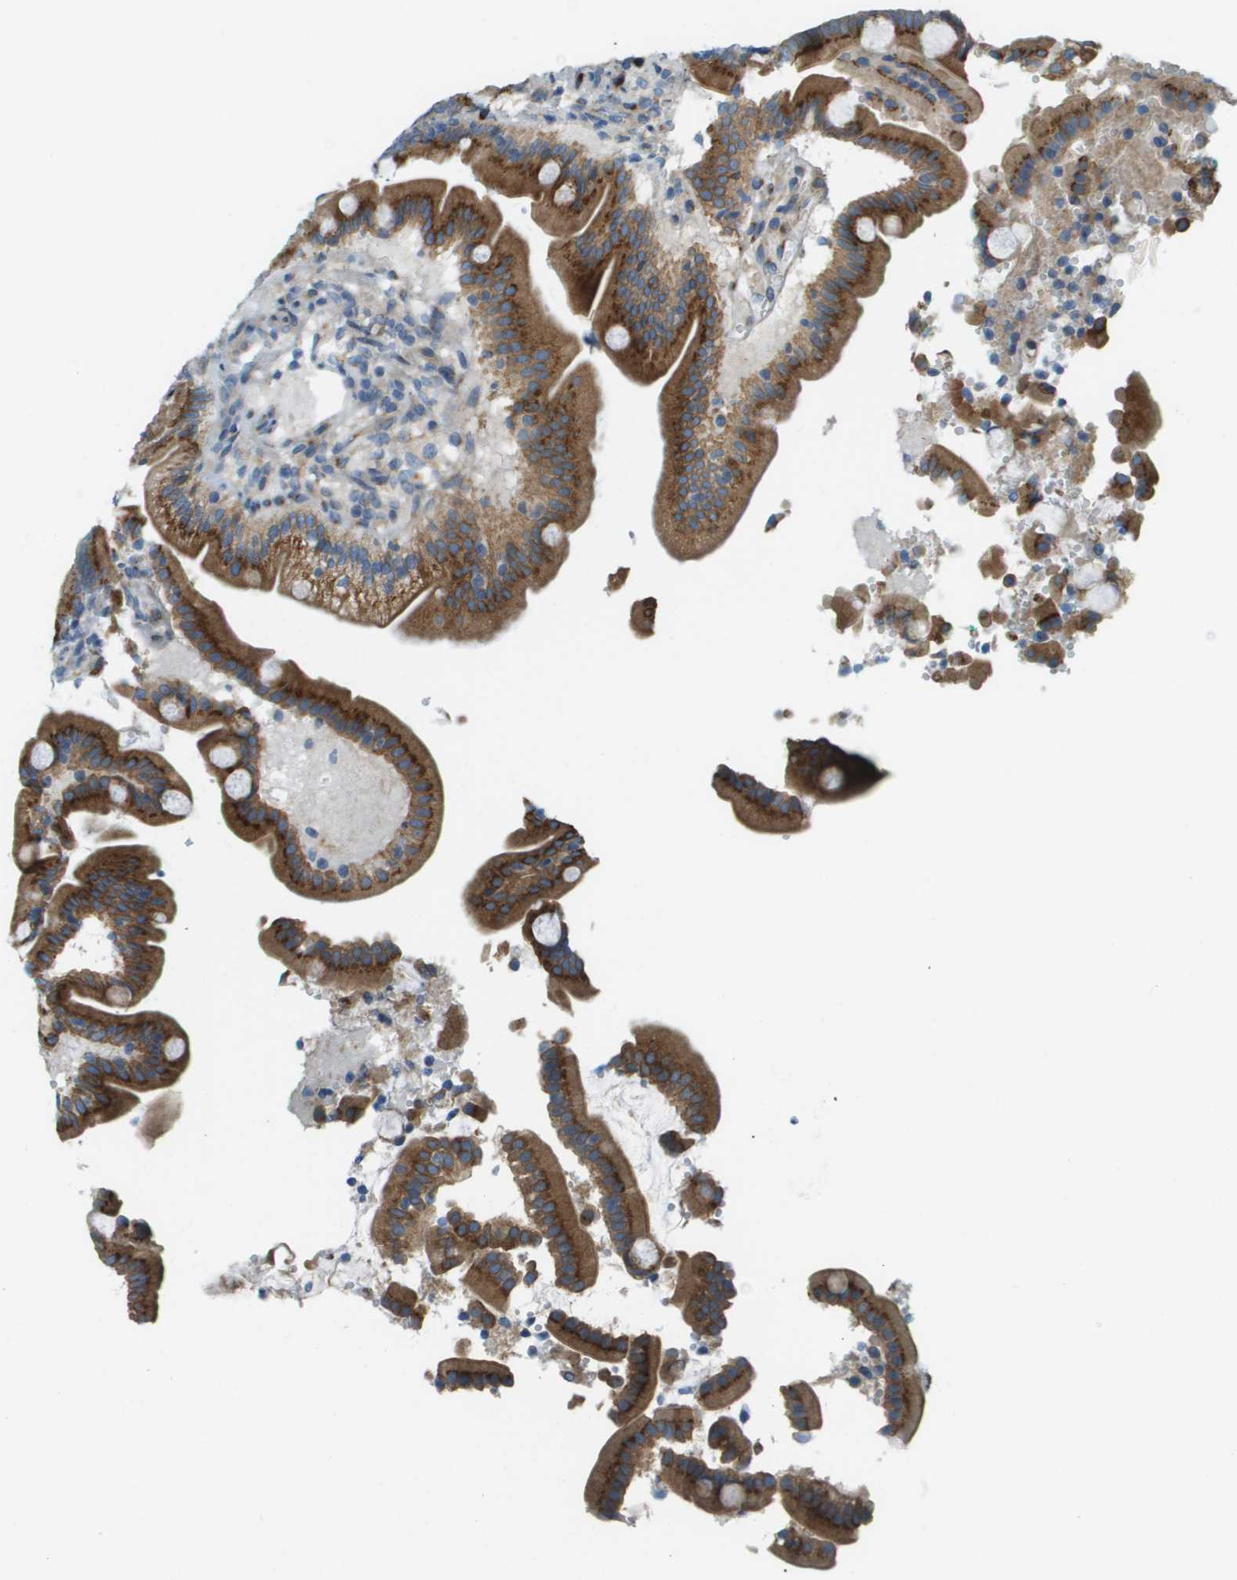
{"staining": {"intensity": "strong", "quantity": ">75%", "location": "cytoplasmic/membranous"}, "tissue": "duodenum", "cell_type": "Glandular cells", "image_type": "normal", "snomed": [{"axis": "morphology", "description": "Normal tissue, NOS"}, {"axis": "topography", "description": "Duodenum"}], "caption": "The micrograph reveals immunohistochemical staining of normal duodenum. There is strong cytoplasmic/membranous staining is present in about >75% of glandular cells.", "gene": "ACBD3", "patient": {"sex": "male", "age": 54}}